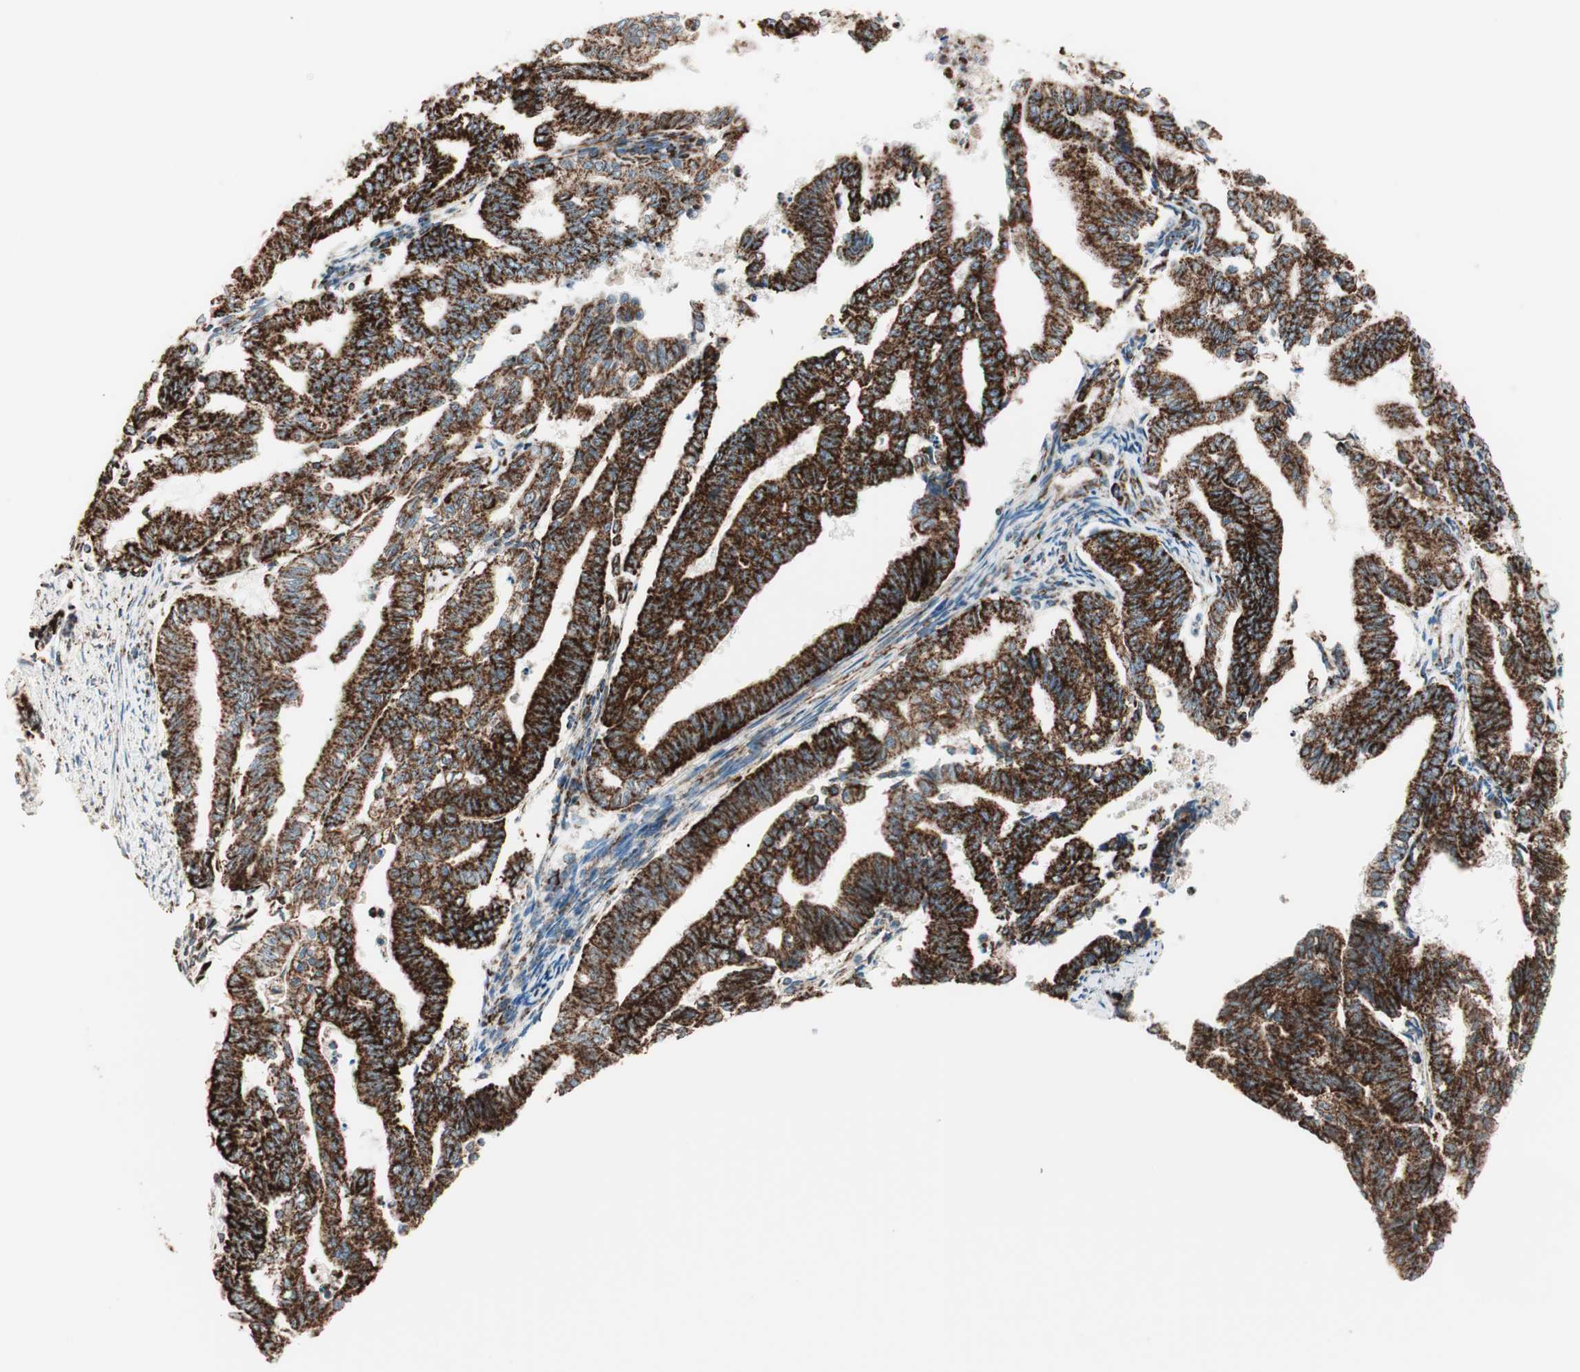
{"staining": {"intensity": "strong", "quantity": ">75%", "location": "cytoplasmic/membranous"}, "tissue": "endometrial cancer", "cell_type": "Tumor cells", "image_type": "cancer", "snomed": [{"axis": "morphology", "description": "Adenocarcinoma, NOS"}, {"axis": "topography", "description": "Endometrium"}], "caption": "Immunohistochemical staining of human endometrial cancer (adenocarcinoma) exhibits high levels of strong cytoplasmic/membranous expression in about >75% of tumor cells.", "gene": "TOMM22", "patient": {"sex": "female", "age": 79}}